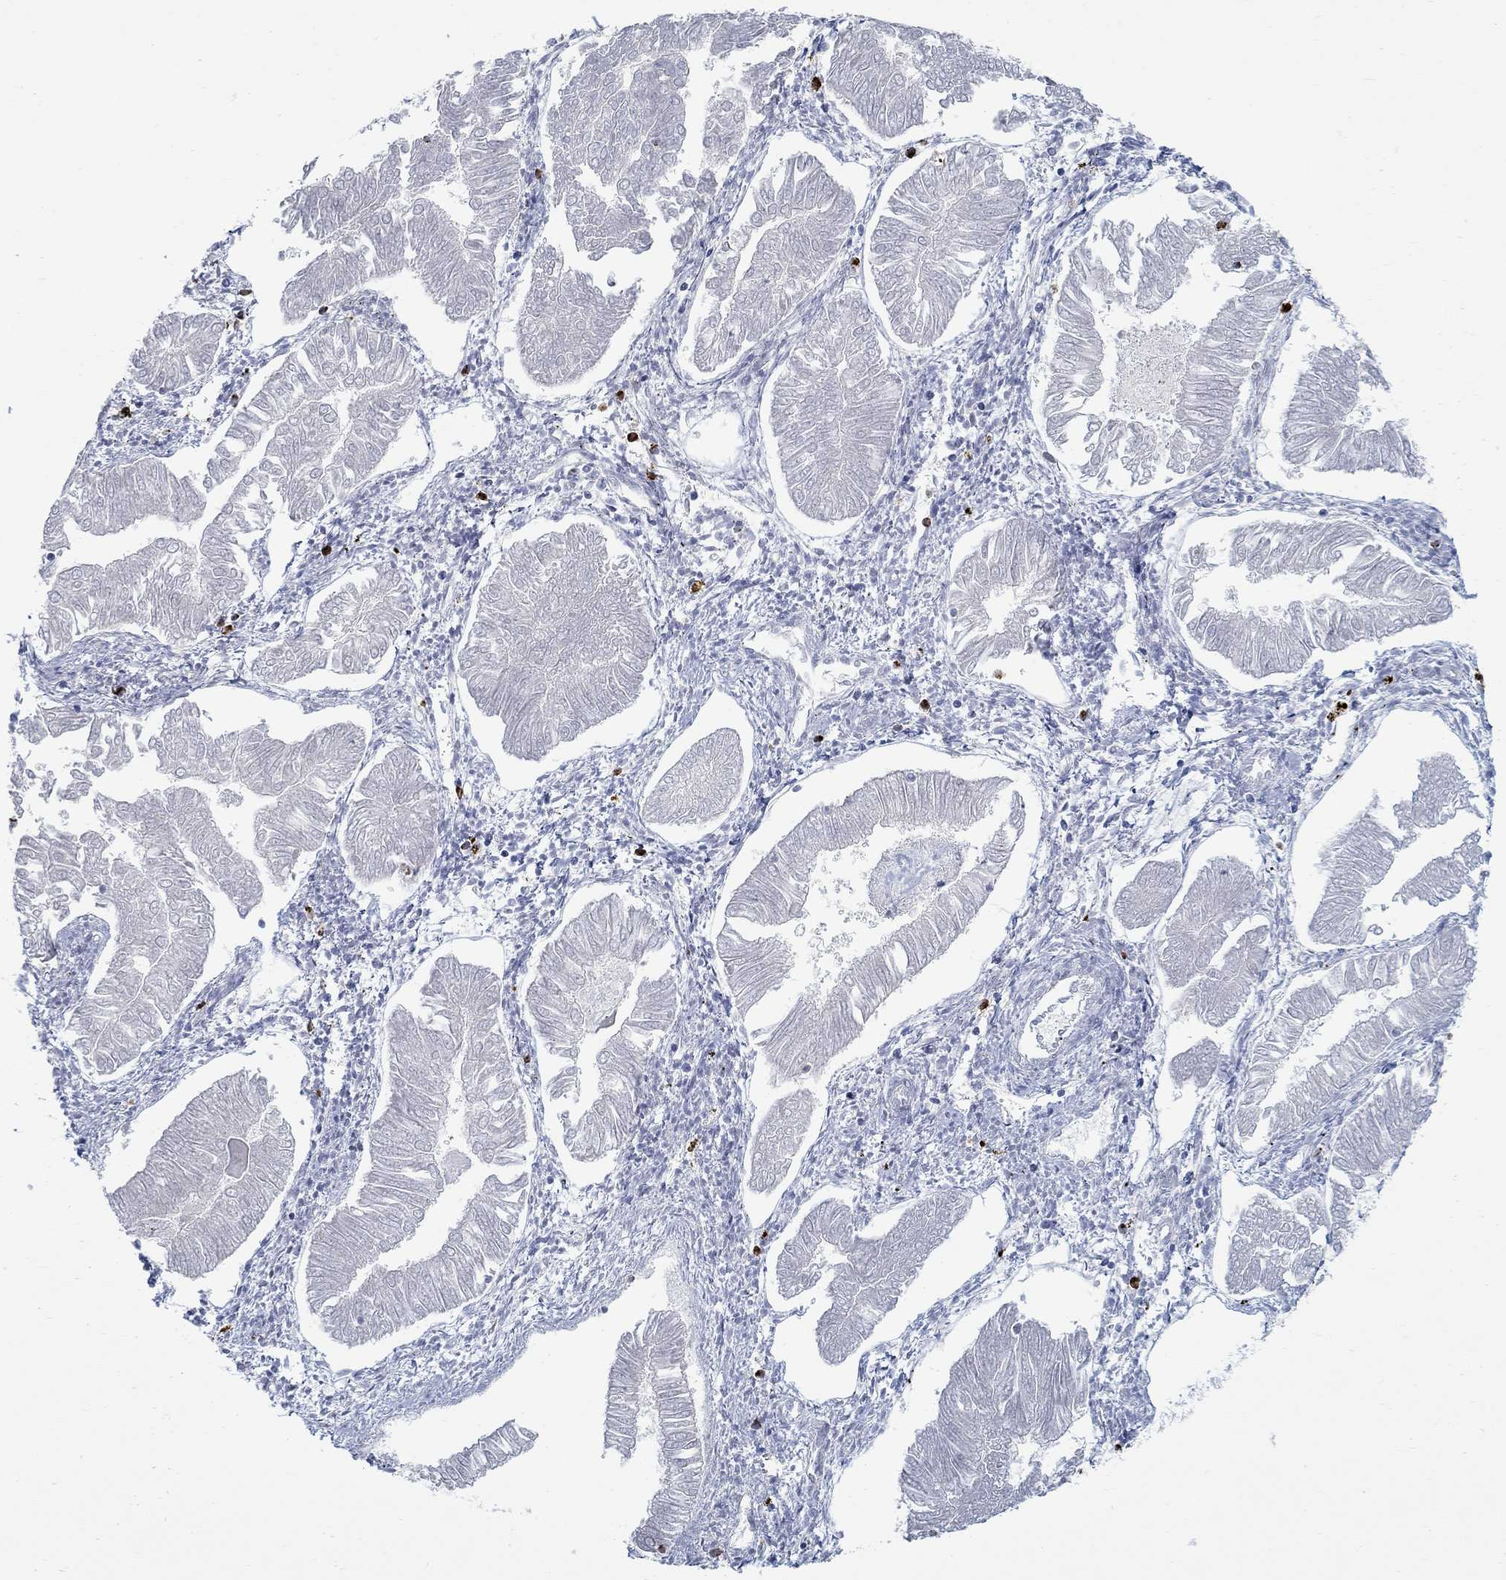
{"staining": {"intensity": "negative", "quantity": "none", "location": "none"}, "tissue": "endometrial cancer", "cell_type": "Tumor cells", "image_type": "cancer", "snomed": [{"axis": "morphology", "description": "Adenocarcinoma, NOS"}, {"axis": "topography", "description": "Endometrium"}], "caption": "Immunohistochemical staining of human endometrial adenocarcinoma shows no significant positivity in tumor cells.", "gene": "ANO7", "patient": {"sex": "female", "age": 53}}